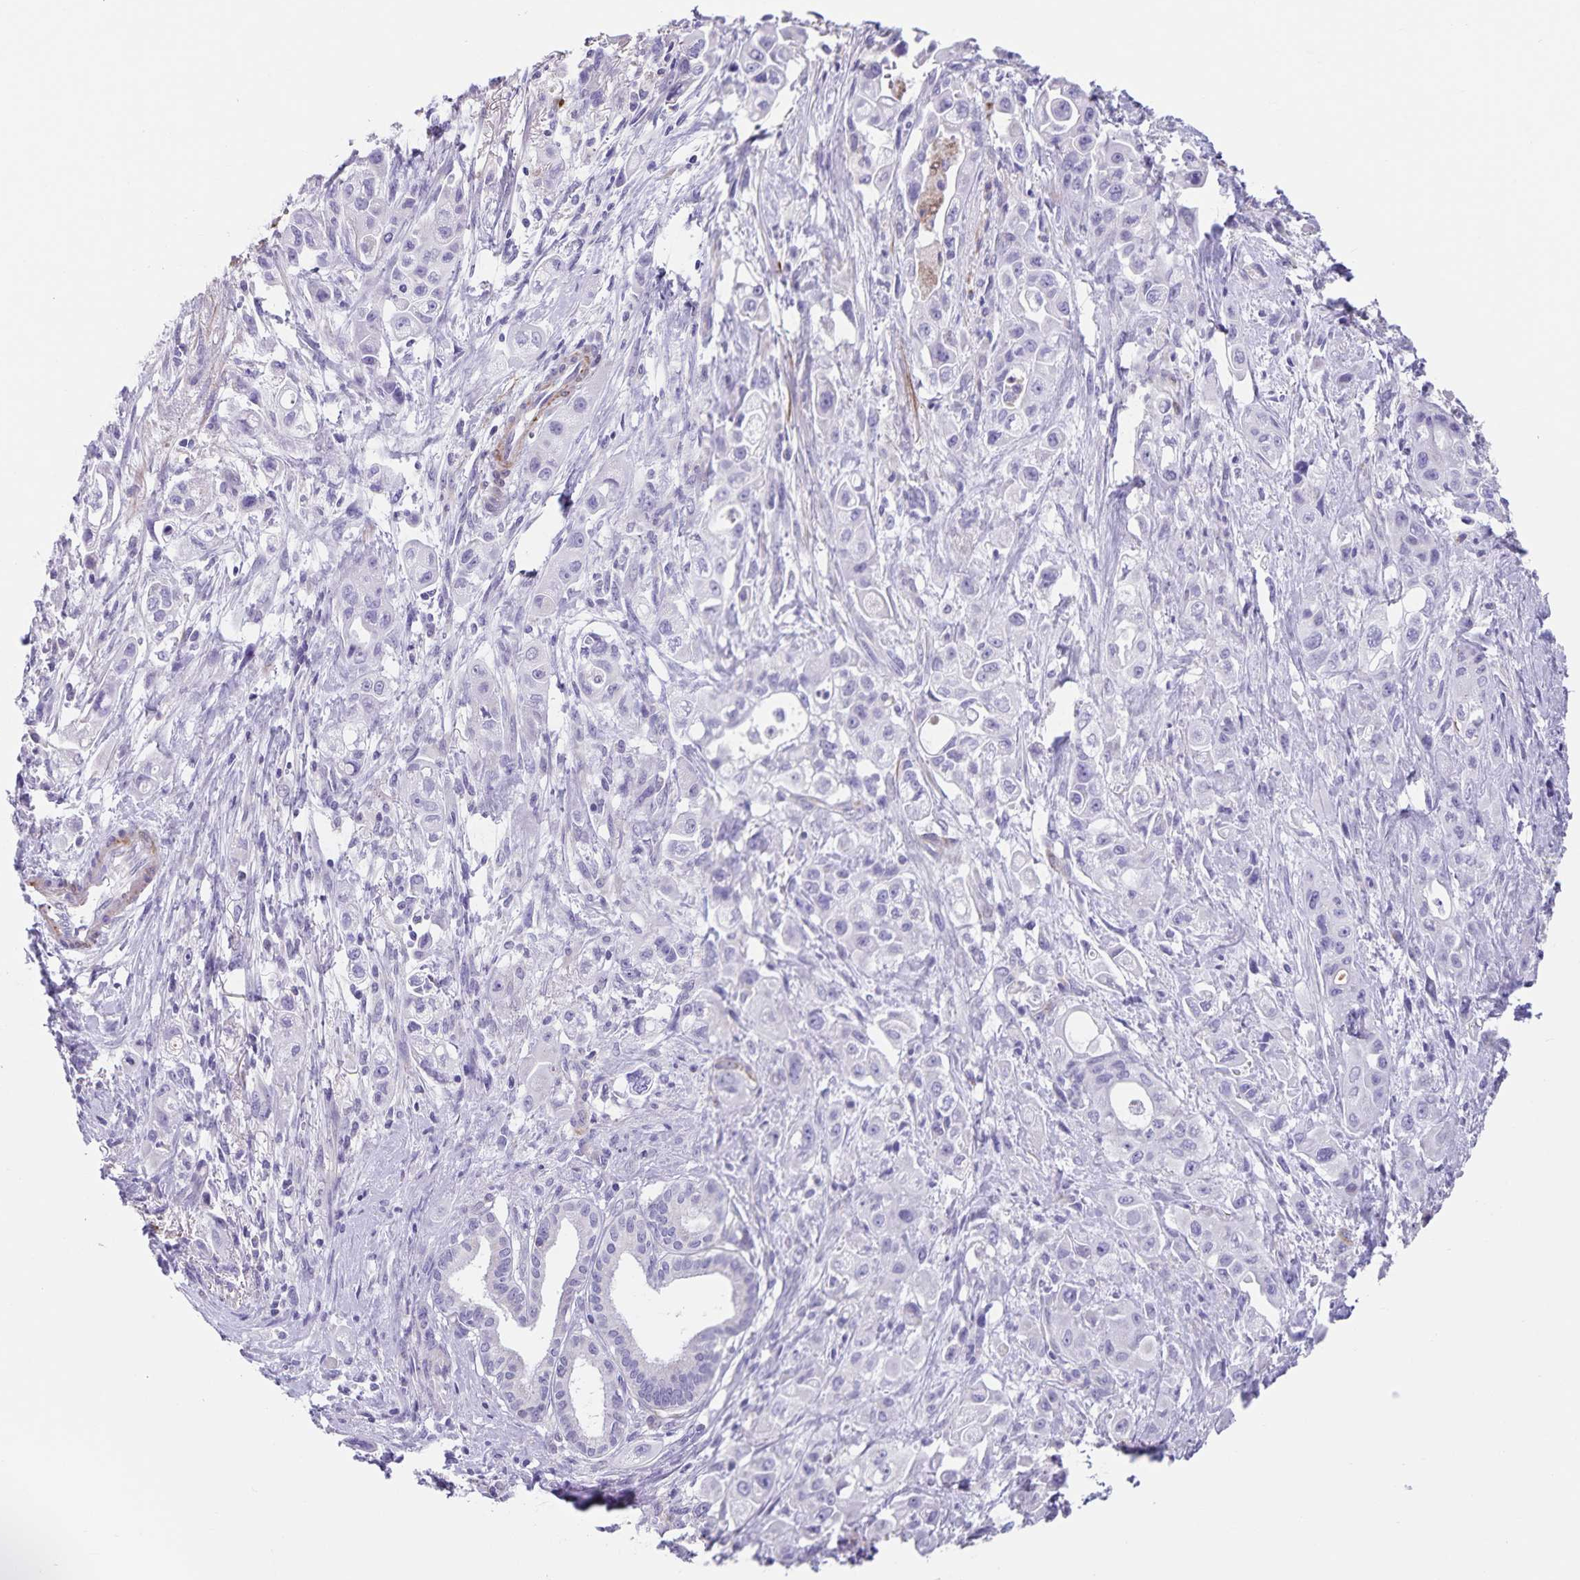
{"staining": {"intensity": "negative", "quantity": "none", "location": "none"}, "tissue": "pancreatic cancer", "cell_type": "Tumor cells", "image_type": "cancer", "snomed": [{"axis": "morphology", "description": "Adenocarcinoma, NOS"}, {"axis": "topography", "description": "Pancreas"}], "caption": "Pancreatic adenocarcinoma was stained to show a protein in brown. There is no significant staining in tumor cells.", "gene": "SYNM", "patient": {"sex": "female", "age": 66}}